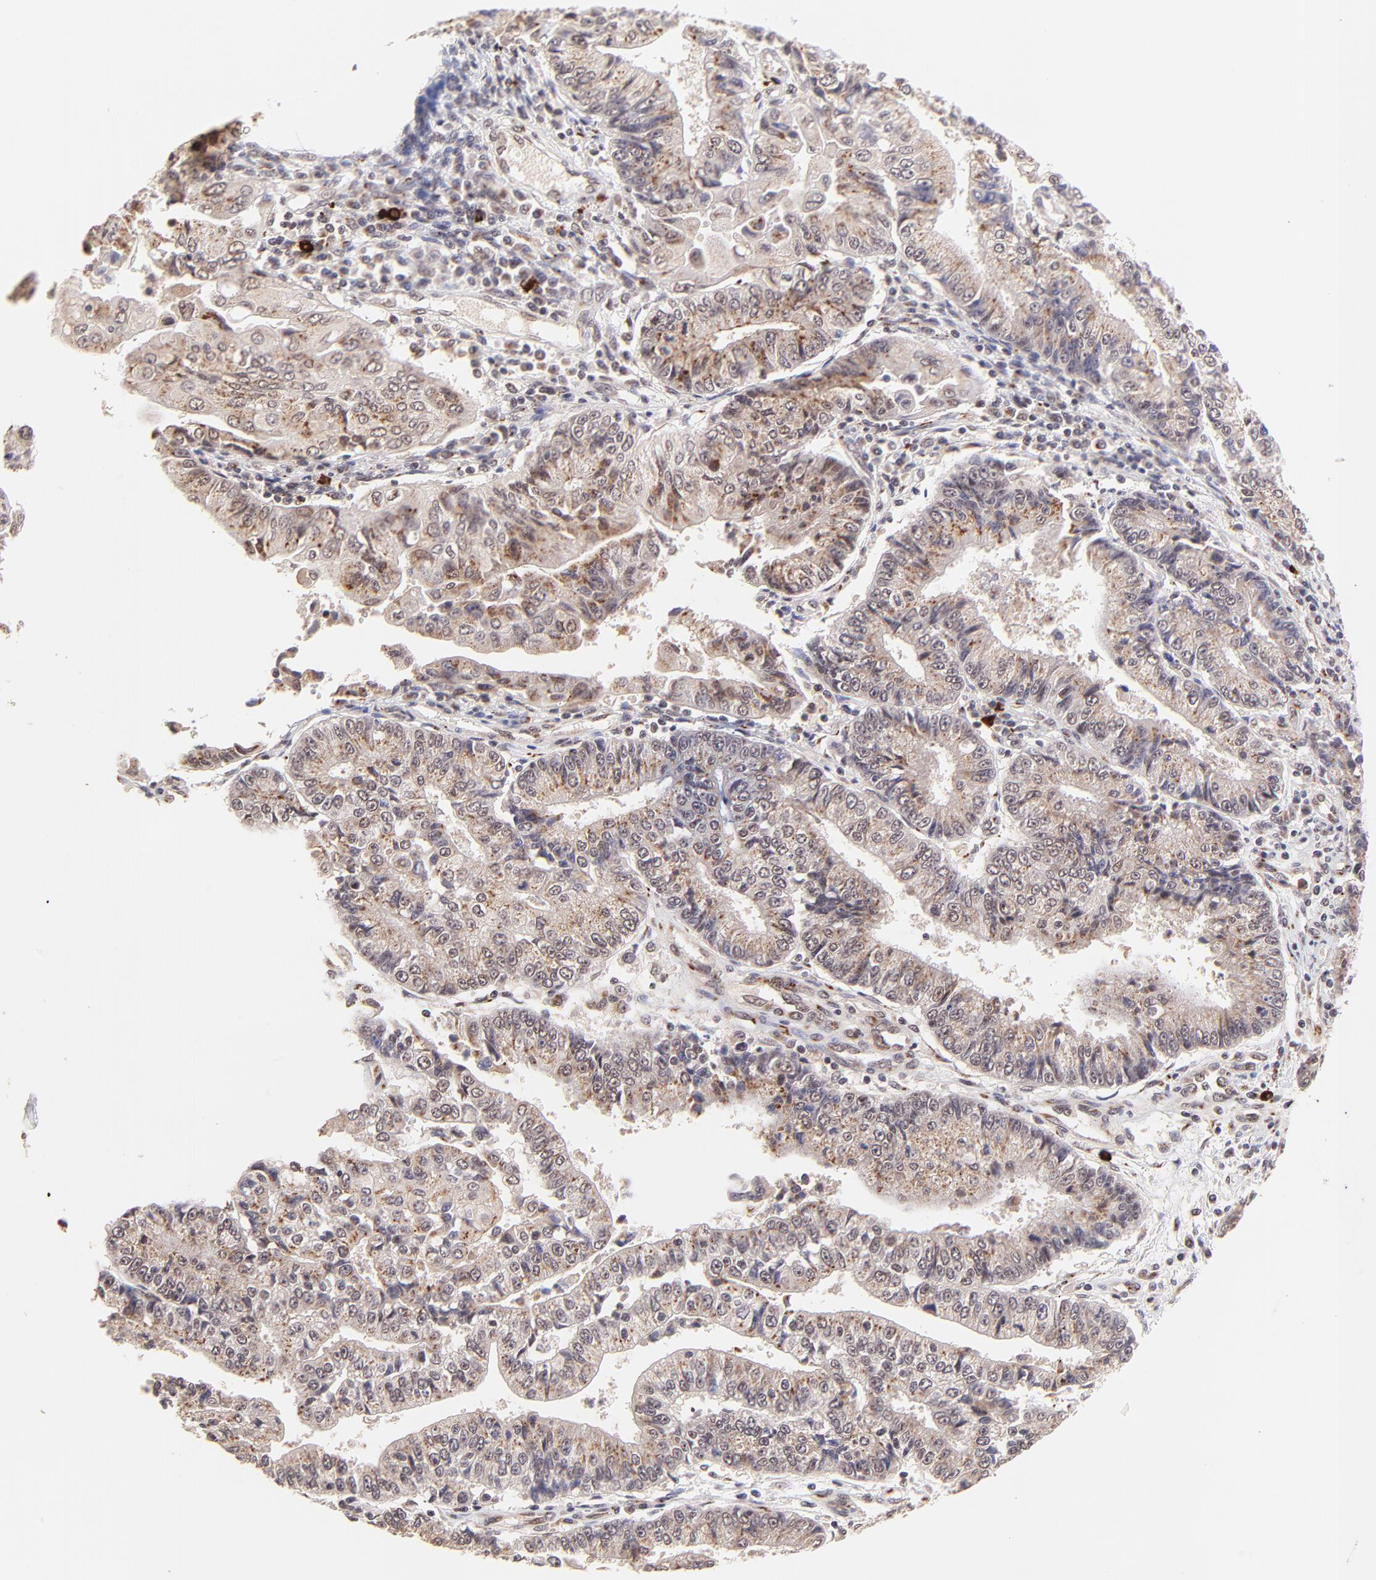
{"staining": {"intensity": "weak", "quantity": ">75%", "location": "cytoplasmic/membranous"}, "tissue": "endometrial cancer", "cell_type": "Tumor cells", "image_type": "cancer", "snomed": [{"axis": "morphology", "description": "Adenocarcinoma, NOS"}, {"axis": "topography", "description": "Endometrium"}], "caption": "A low amount of weak cytoplasmic/membranous staining is identified in about >75% of tumor cells in adenocarcinoma (endometrial) tissue.", "gene": "MED12", "patient": {"sex": "female", "age": 75}}